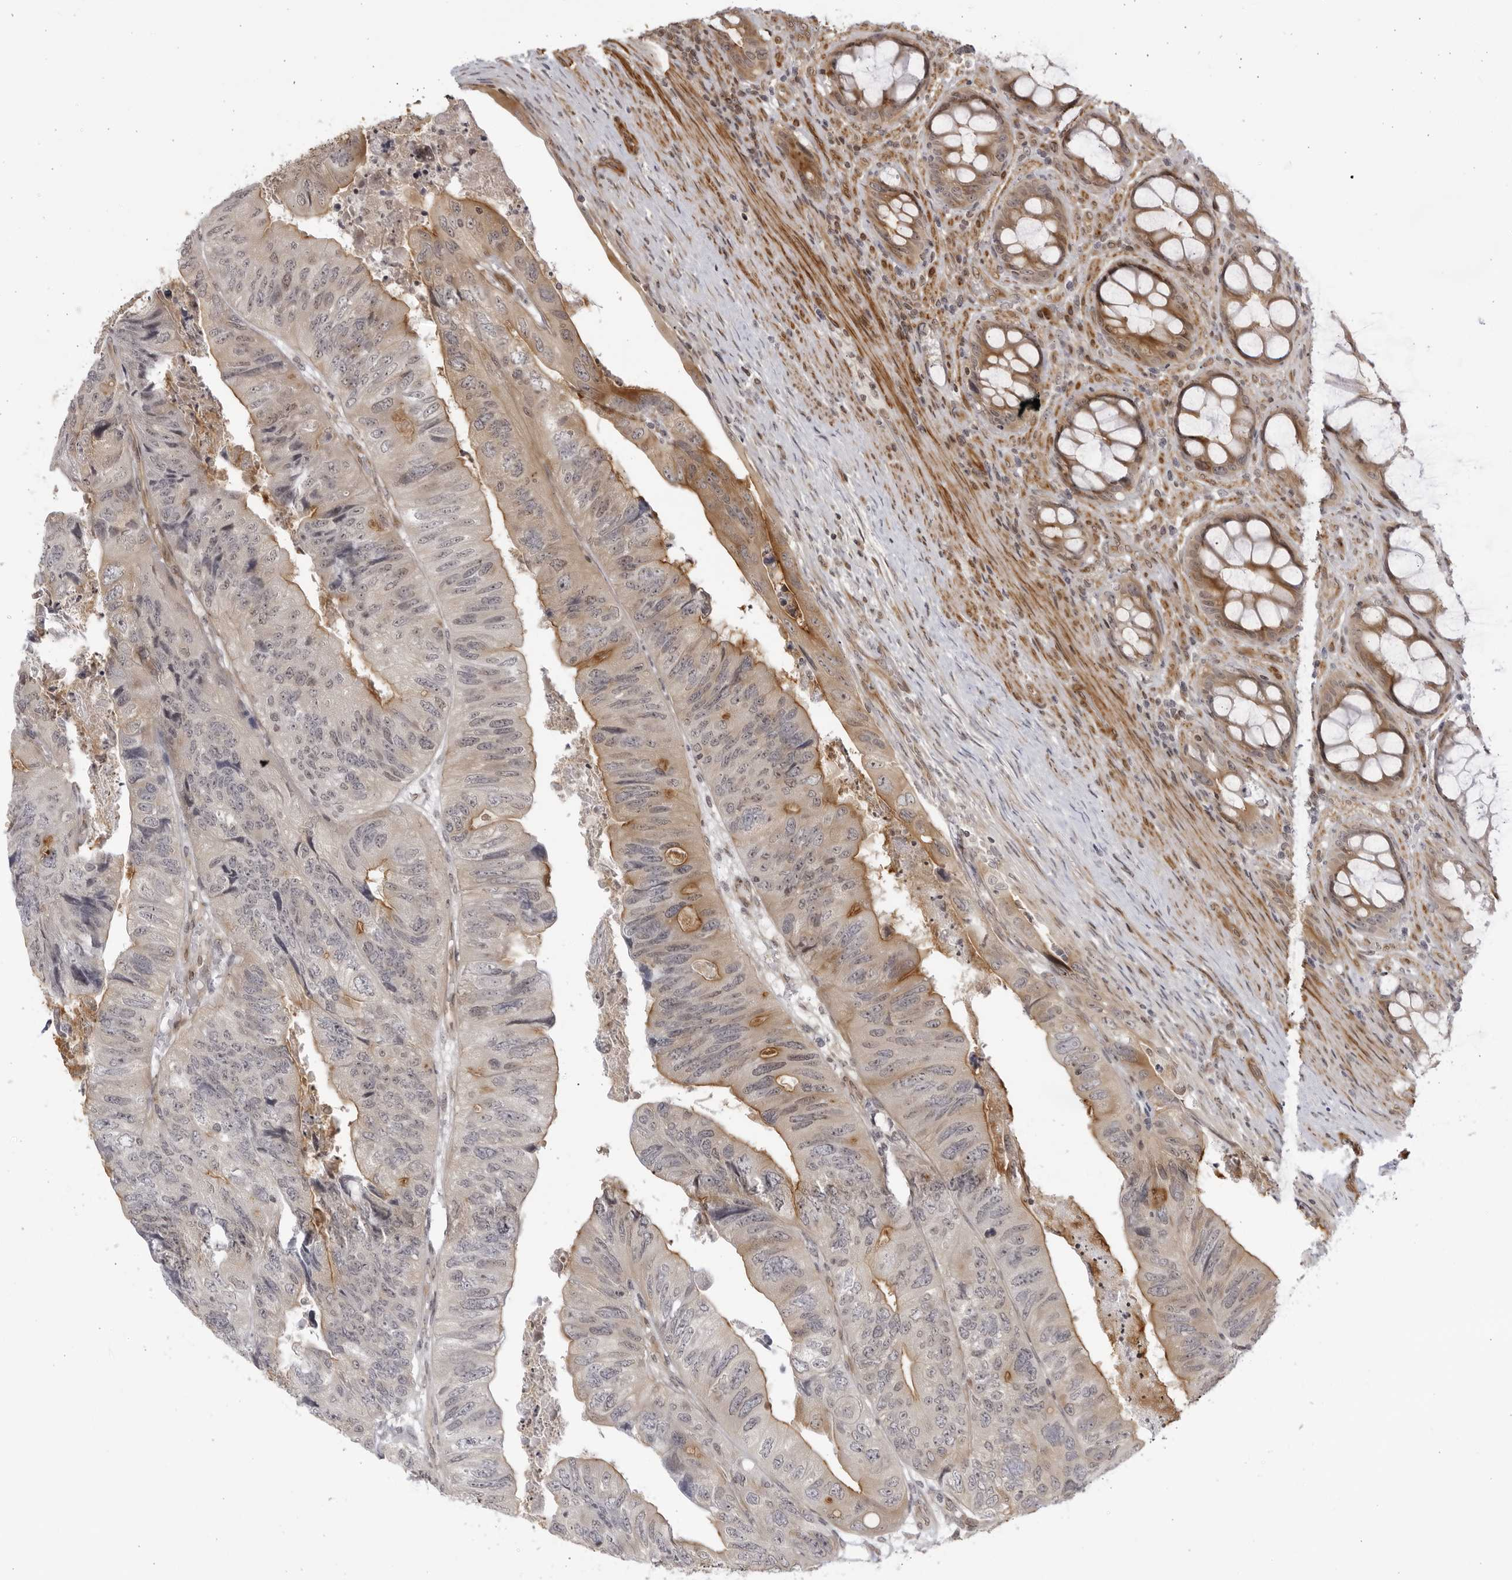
{"staining": {"intensity": "moderate", "quantity": "25%-75%", "location": "cytoplasmic/membranous,nuclear"}, "tissue": "colorectal cancer", "cell_type": "Tumor cells", "image_type": "cancer", "snomed": [{"axis": "morphology", "description": "Adenocarcinoma, NOS"}, {"axis": "topography", "description": "Rectum"}], "caption": "A medium amount of moderate cytoplasmic/membranous and nuclear expression is seen in about 25%-75% of tumor cells in colorectal cancer (adenocarcinoma) tissue. (Stains: DAB in brown, nuclei in blue, Microscopy: brightfield microscopy at high magnification).", "gene": "CNBD1", "patient": {"sex": "male", "age": 63}}